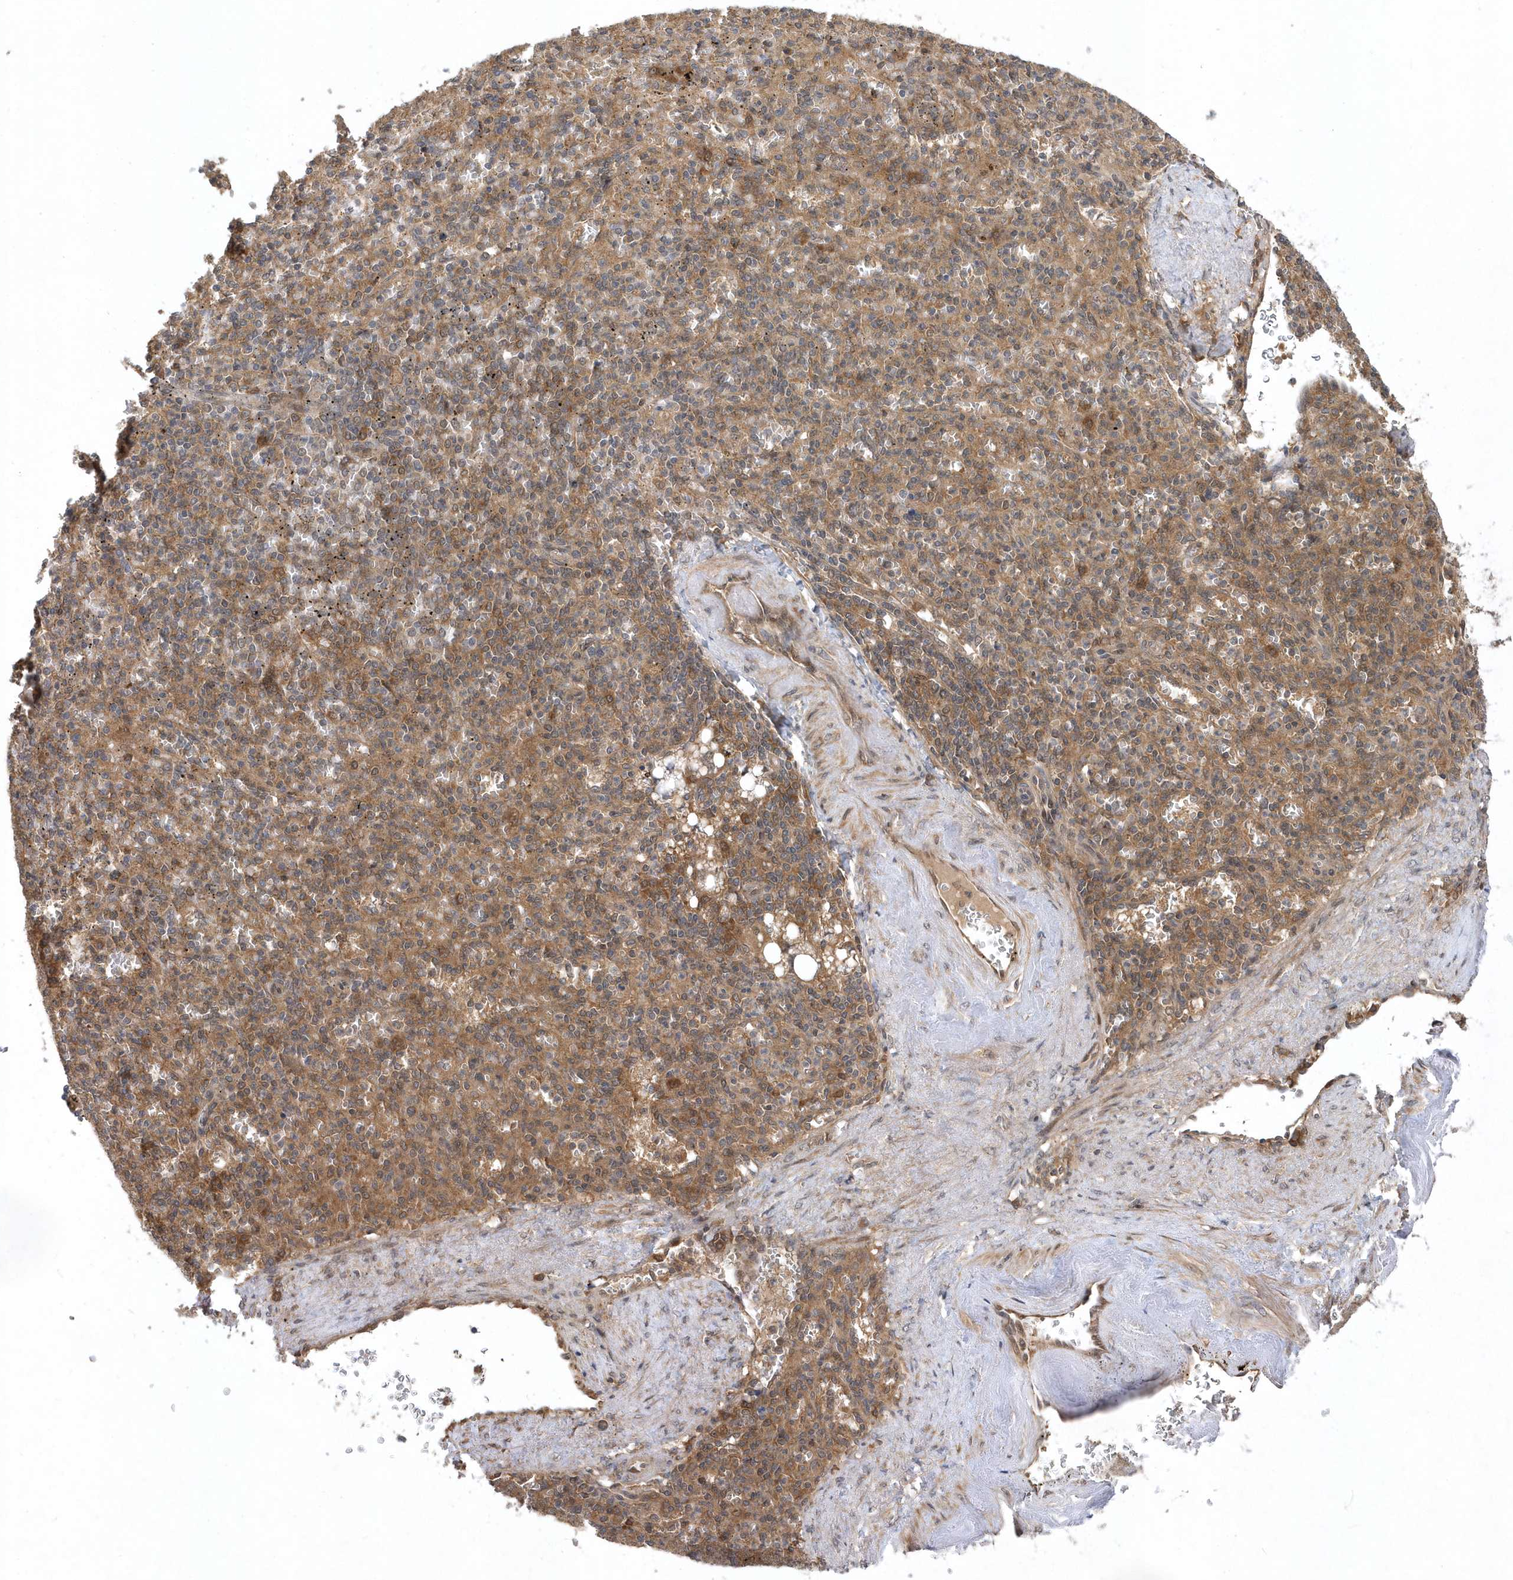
{"staining": {"intensity": "moderate", "quantity": "25%-75%", "location": "cytoplasmic/membranous"}, "tissue": "spleen", "cell_type": "Cells in red pulp", "image_type": "normal", "snomed": [{"axis": "morphology", "description": "Normal tissue, NOS"}, {"axis": "topography", "description": "Spleen"}], "caption": "A micrograph of spleen stained for a protein exhibits moderate cytoplasmic/membranous brown staining in cells in red pulp. The protein of interest is shown in brown color, while the nuclei are stained blue.", "gene": "GFM2", "patient": {"sex": "female", "age": 74}}